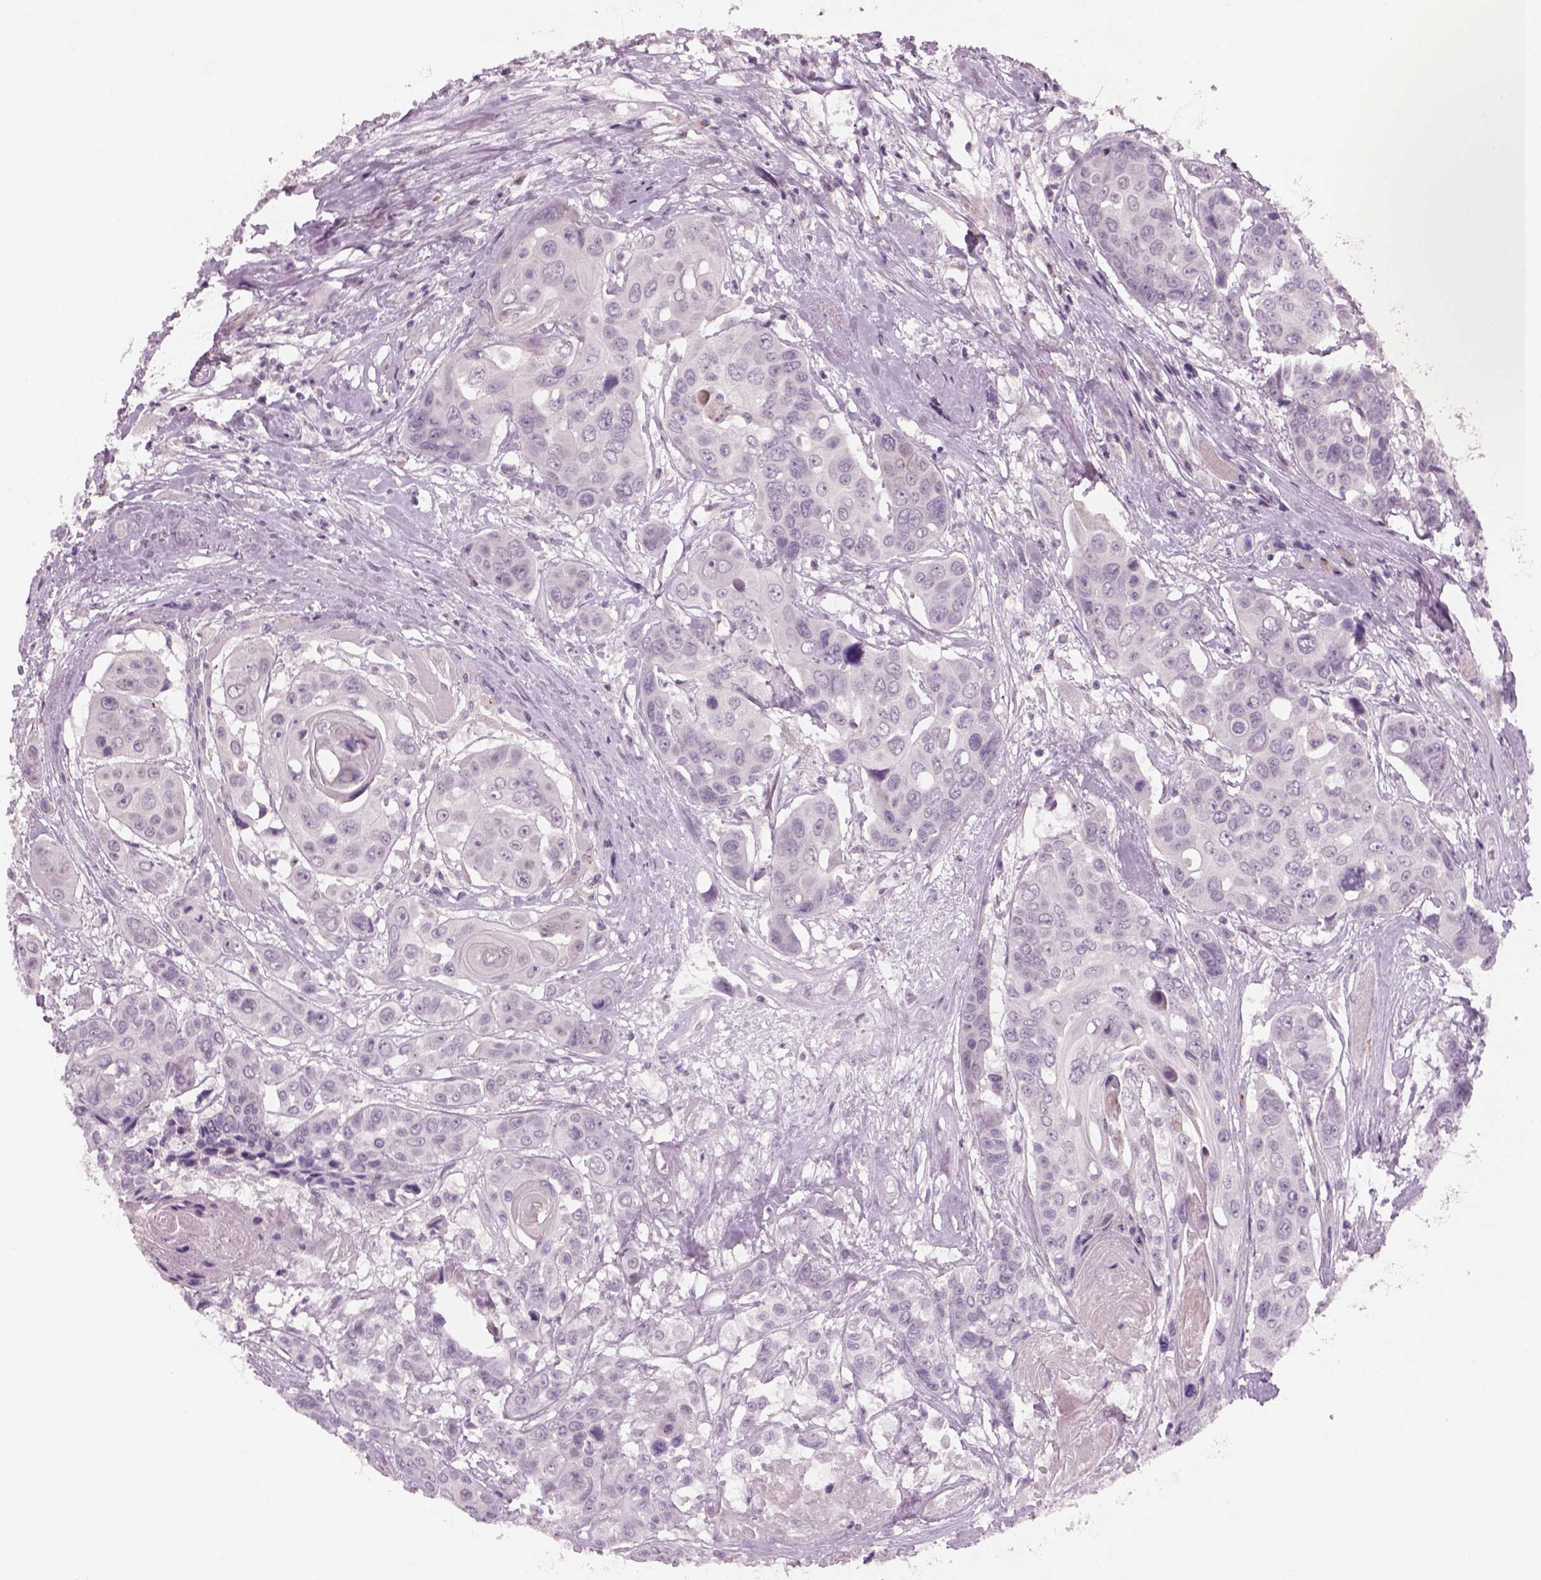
{"staining": {"intensity": "negative", "quantity": "none", "location": "none"}, "tissue": "head and neck cancer", "cell_type": "Tumor cells", "image_type": "cancer", "snomed": [{"axis": "morphology", "description": "Squamous cell carcinoma, NOS"}, {"axis": "topography", "description": "Oral tissue"}, {"axis": "topography", "description": "Head-Neck"}], "caption": "A histopathology image of human squamous cell carcinoma (head and neck) is negative for staining in tumor cells. (DAB immunohistochemistry (IHC), high magnification).", "gene": "PENK", "patient": {"sex": "male", "age": 56}}